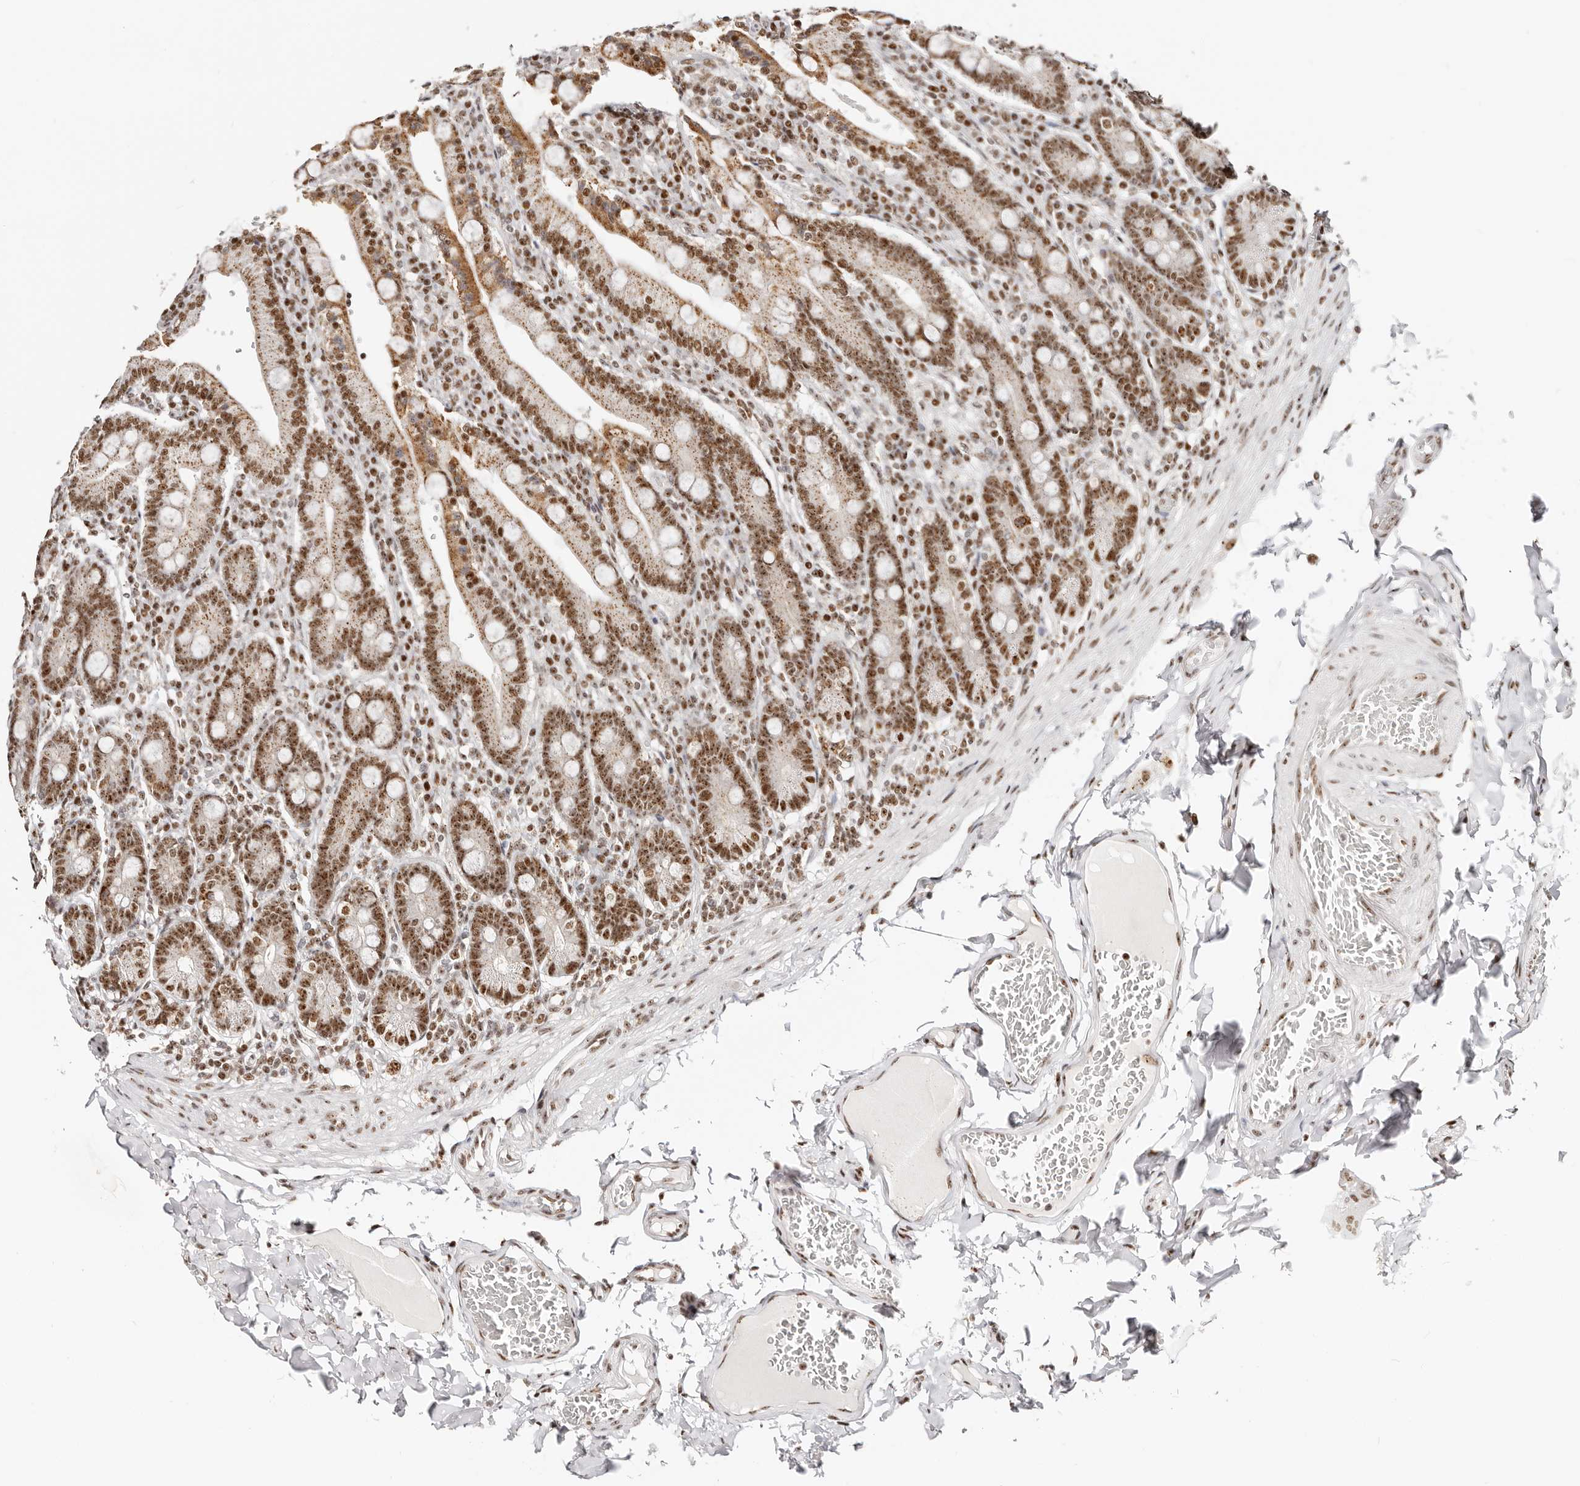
{"staining": {"intensity": "strong", "quantity": ">75%", "location": "cytoplasmic/membranous,nuclear"}, "tissue": "duodenum", "cell_type": "Glandular cells", "image_type": "normal", "snomed": [{"axis": "morphology", "description": "Normal tissue, NOS"}, {"axis": "topography", "description": "Duodenum"}], "caption": "DAB (3,3'-diaminobenzidine) immunohistochemical staining of normal human duodenum reveals strong cytoplasmic/membranous,nuclear protein expression in approximately >75% of glandular cells. (DAB IHC, brown staining for protein, blue staining for nuclei).", "gene": "IQGAP3", "patient": {"sex": "female", "age": 62}}